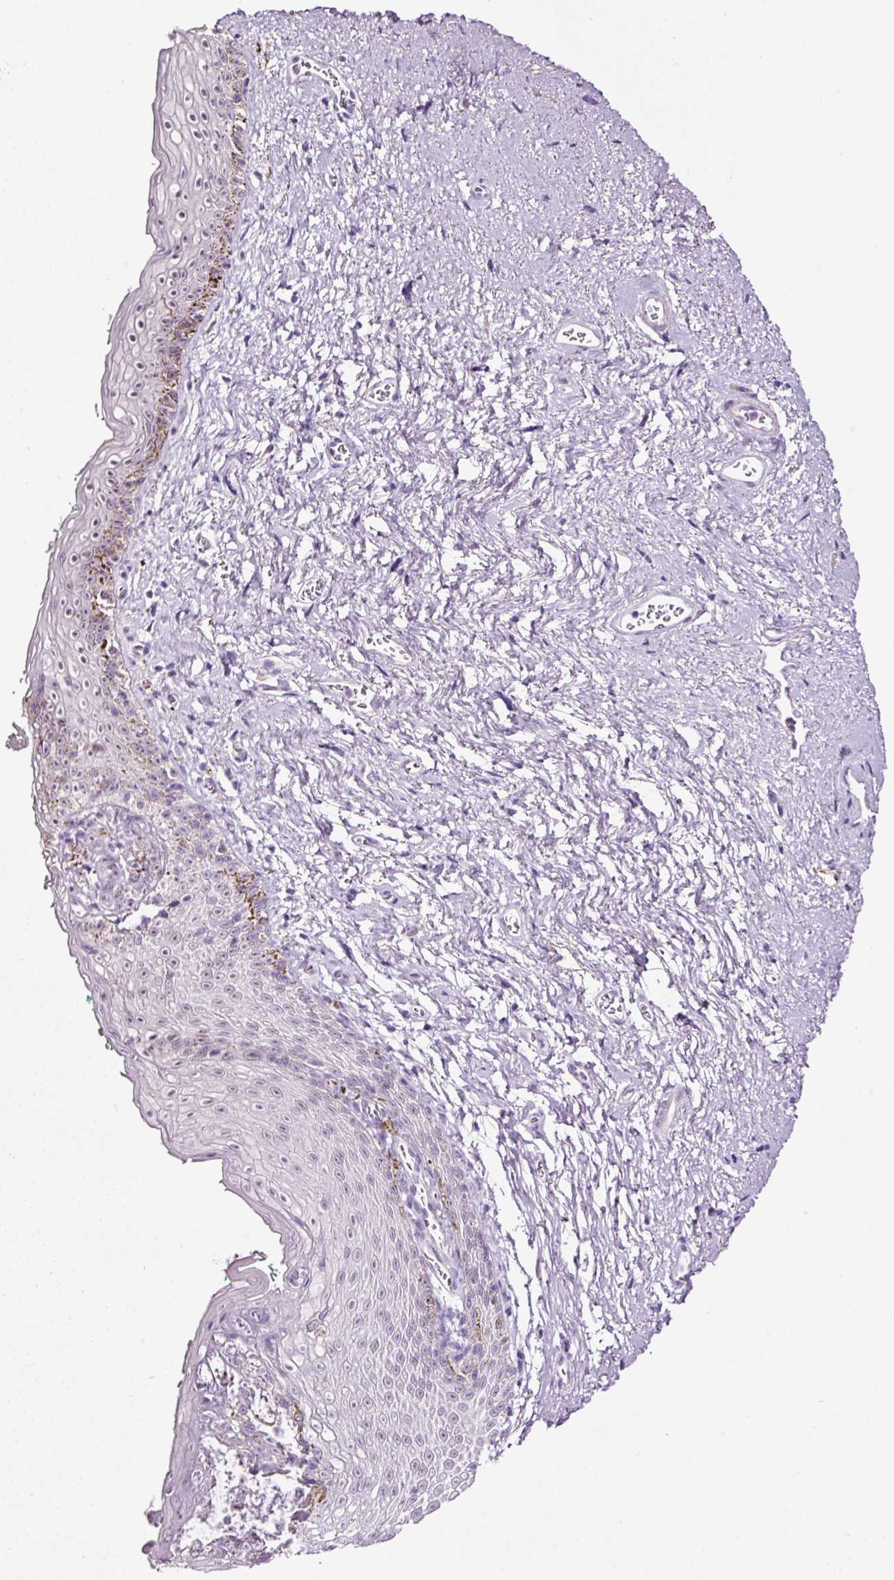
{"staining": {"intensity": "negative", "quantity": "none", "location": "none"}, "tissue": "vagina", "cell_type": "Squamous epithelial cells", "image_type": "normal", "snomed": [{"axis": "morphology", "description": "Normal tissue, NOS"}, {"axis": "topography", "description": "Vulva"}, {"axis": "topography", "description": "Vagina"}, {"axis": "topography", "description": "Peripheral nerve tissue"}], "caption": "Benign vagina was stained to show a protein in brown. There is no significant staining in squamous epithelial cells.", "gene": "RTF2", "patient": {"sex": "female", "age": 66}}